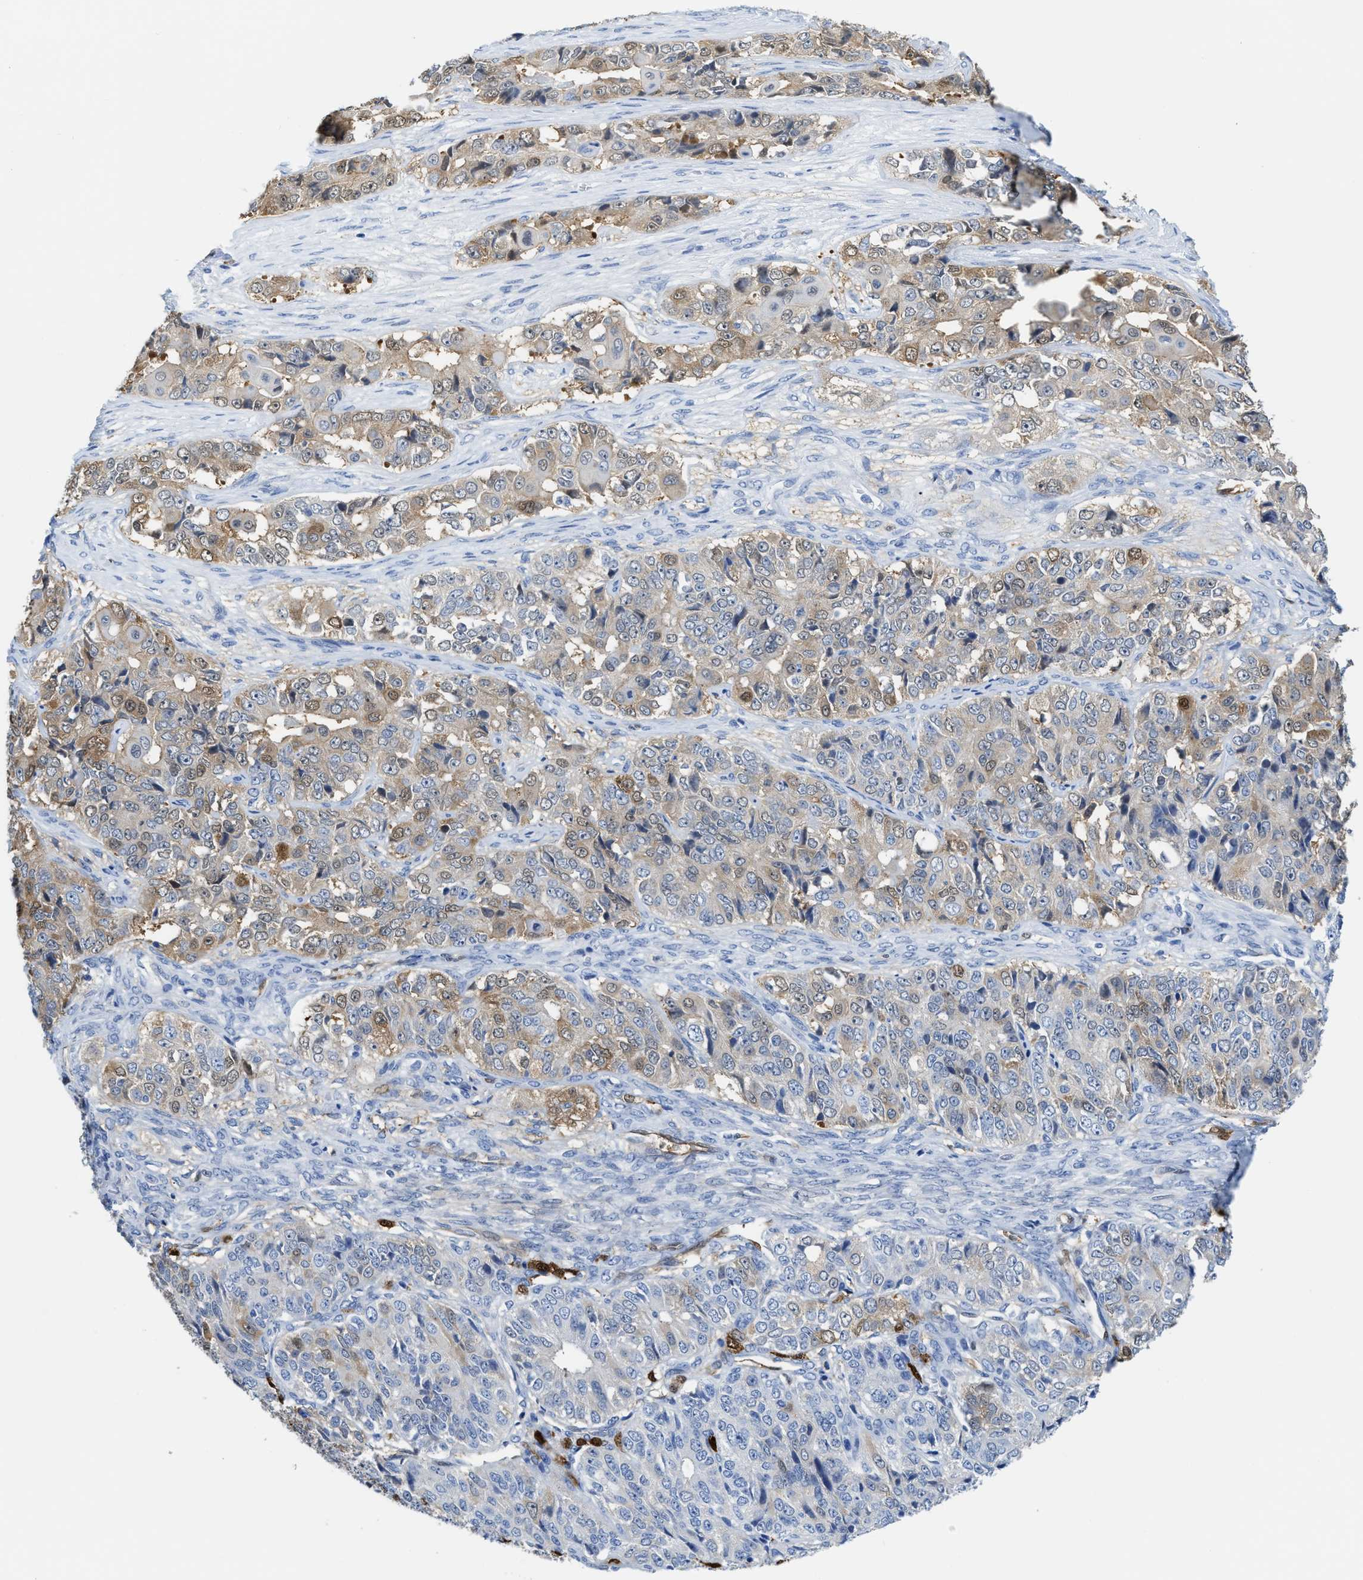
{"staining": {"intensity": "weak", "quantity": "25%-75%", "location": "cytoplasmic/membranous,nuclear"}, "tissue": "ovarian cancer", "cell_type": "Tumor cells", "image_type": "cancer", "snomed": [{"axis": "morphology", "description": "Carcinoma, endometroid"}, {"axis": "topography", "description": "Ovary"}], "caption": "Immunohistochemistry (IHC) (DAB (3,3'-diaminobenzidine)) staining of ovarian cancer (endometroid carcinoma) demonstrates weak cytoplasmic/membranous and nuclear protein staining in about 25%-75% of tumor cells.", "gene": "ASS1", "patient": {"sex": "female", "age": 51}}